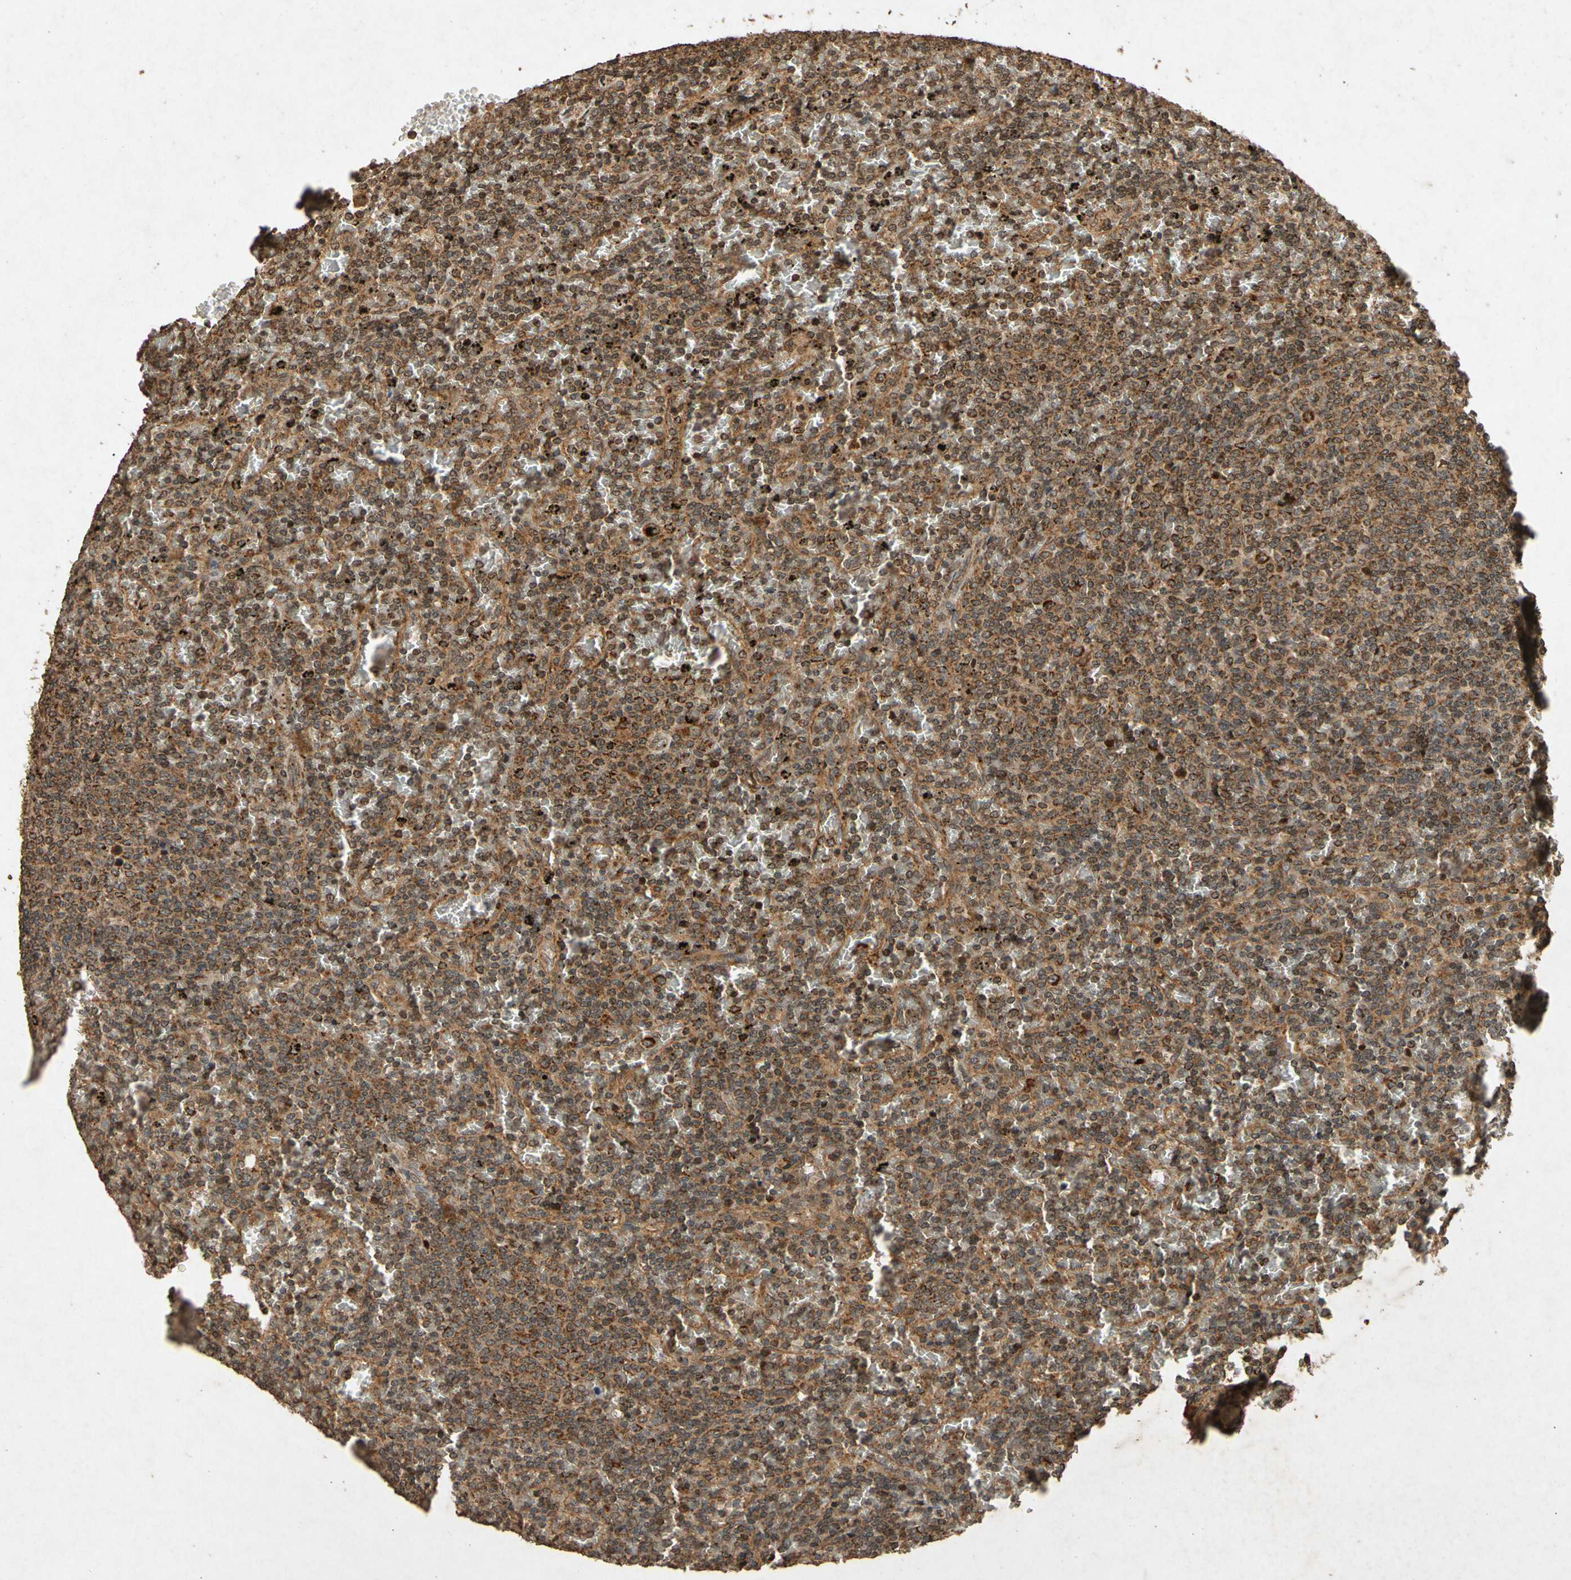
{"staining": {"intensity": "moderate", "quantity": ">75%", "location": "cytoplasmic/membranous"}, "tissue": "lymphoma", "cell_type": "Tumor cells", "image_type": "cancer", "snomed": [{"axis": "morphology", "description": "Malignant lymphoma, non-Hodgkin's type, Low grade"}, {"axis": "topography", "description": "Spleen"}], "caption": "A histopathology image showing moderate cytoplasmic/membranous staining in about >75% of tumor cells in low-grade malignant lymphoma, non-Hodgkin's type, as visualized by brown immunohistochemical staining.", "gene": "TXN2", "patient": {"sex": "female", "age": 77}}